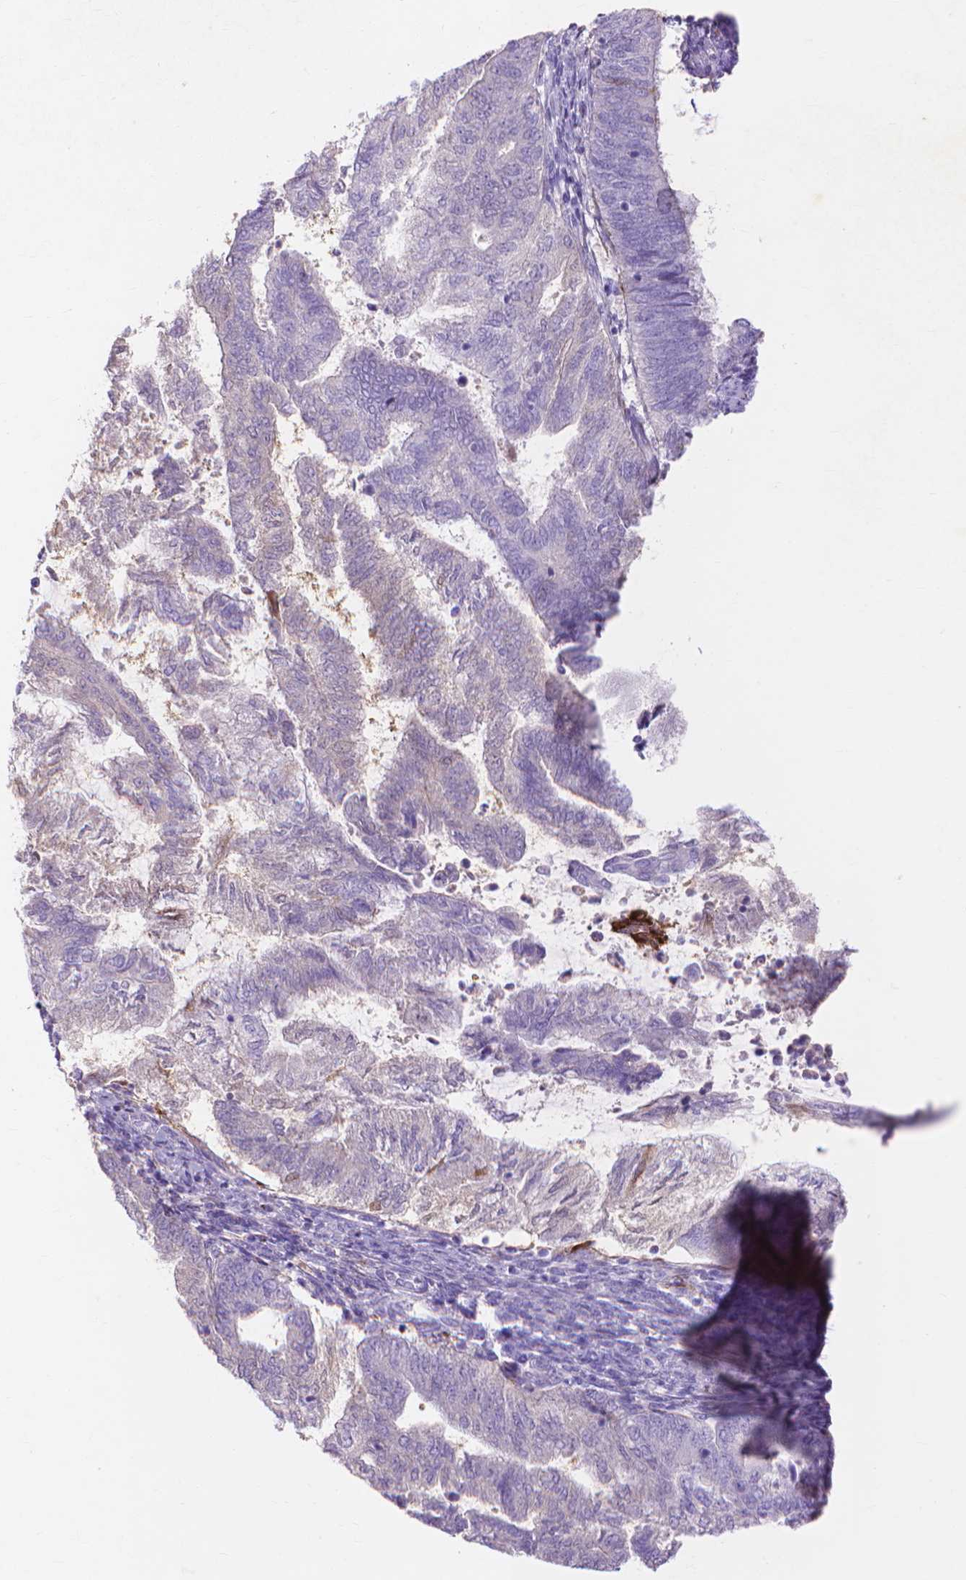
{"staining": {"intensity": "negative", "quantity": "none", "location": "none"}, "tissue": "endometrial cancer", "cell_type": "Tumor cells", "image_type": "cancer", "snomed": [{"axis": "morphology", "description": "Adenocarcinoma, NOS"}, {"axis": "topography", "description": "Endometrium"}], "caption": "Immunohistochemistry (IHC) histopathology image of human endometrial adenocarcinoma stained for a protein (brown), which reveals no staining in tumor cells. (DAB immunohistochemistry (IHC), high magnification).", "gene": "MMP11", "patient": {"sex": "female", "age": 65}}